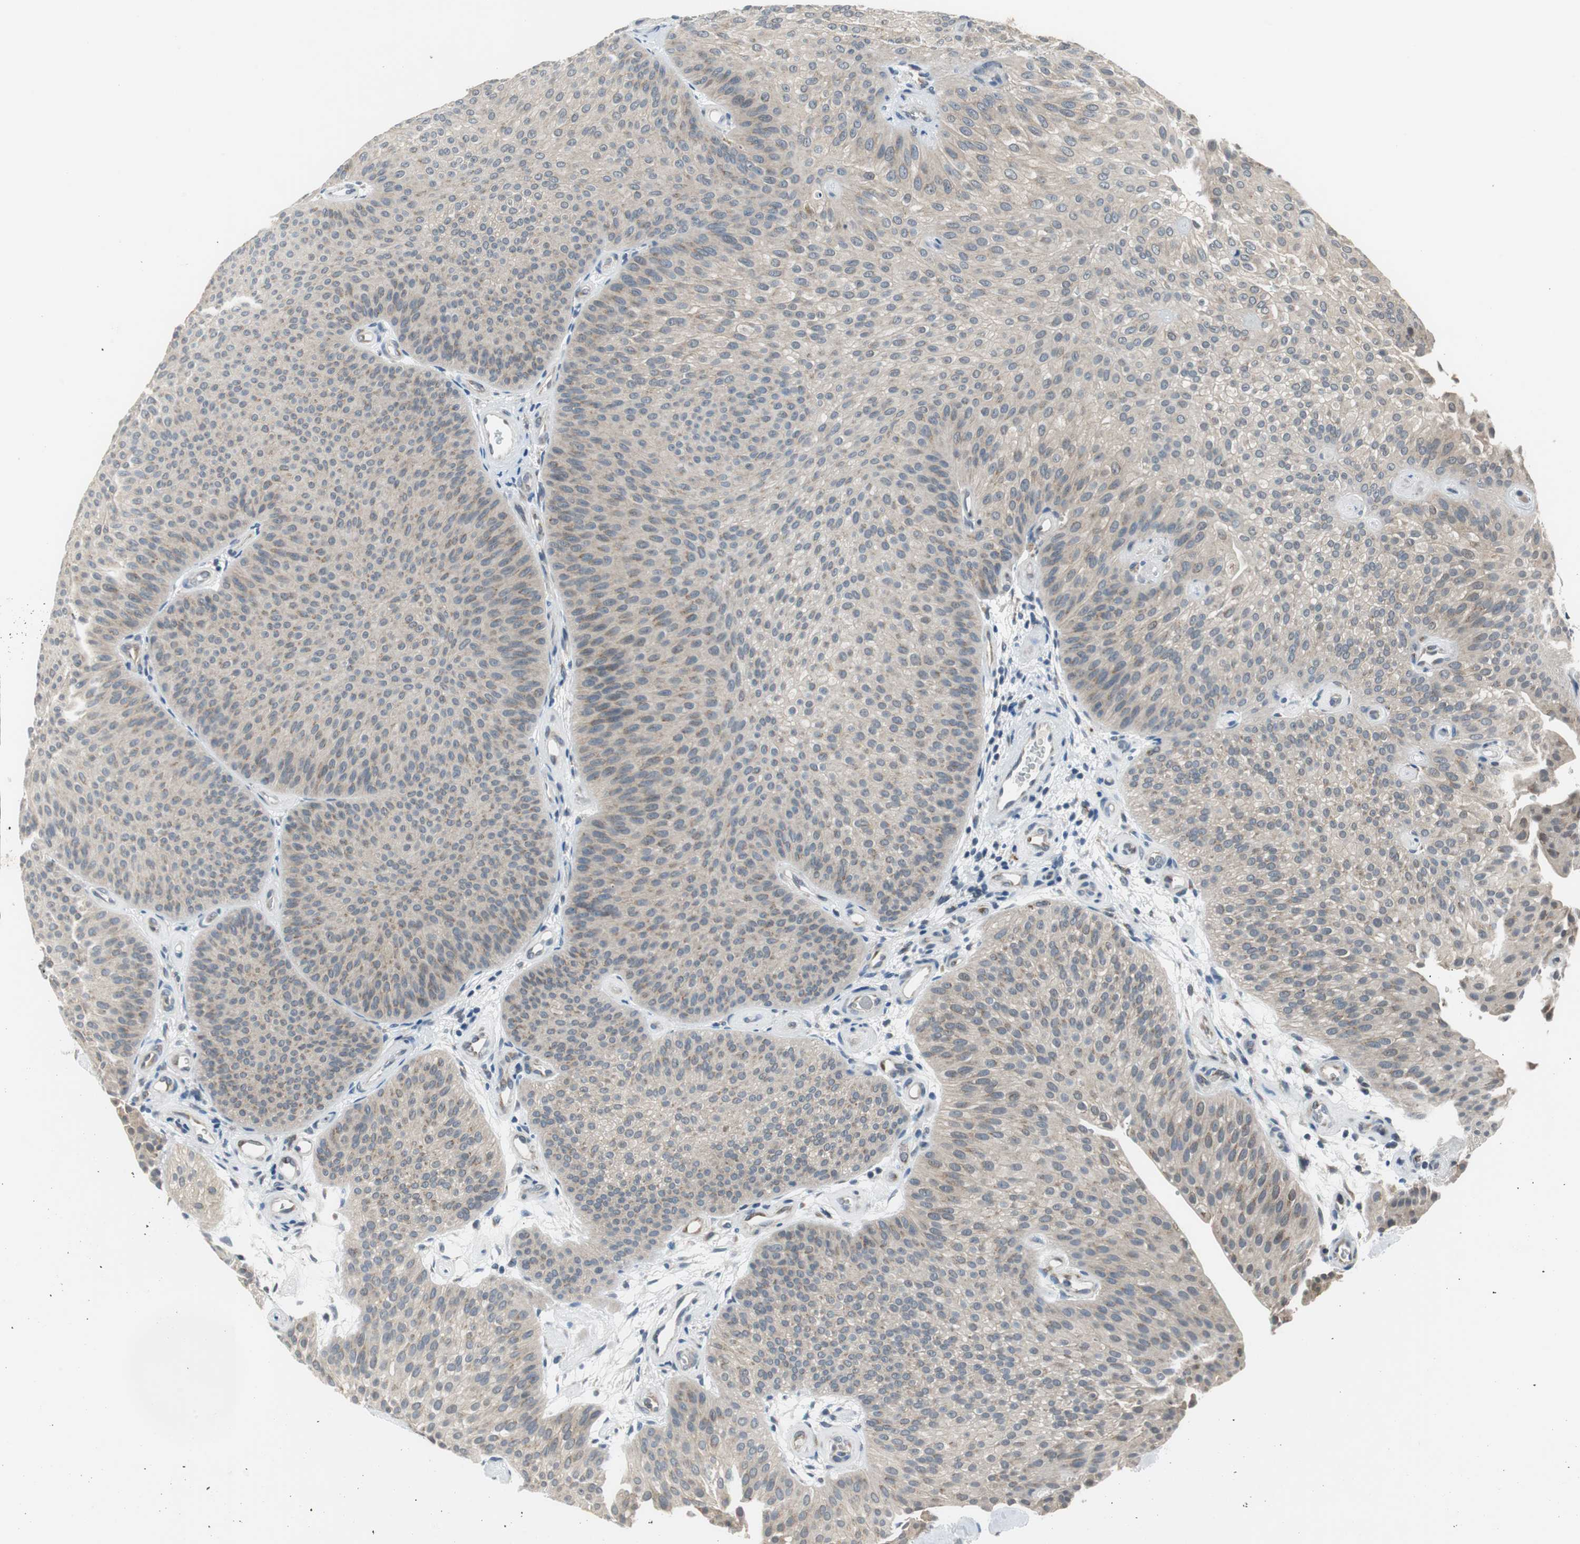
{"staining": {"intensity": "weak", "quantity": ">75%", "location": "cytoplasmic/membranous"}, "tissue": "urothelial cancer", "cell_type": "Tumor cells", "image_type": "cancer", "snomed": [{"axis": "morphology", "description": "Urothelial carcinoma, Low grade"}, {"axis": "topography", "description": "Urinary bladder"}], "caption": "Protein staining of urothelial carcinoma (low-grade) tissue displays weak cytoplasmic/membranous staining in approximately >75% of tumor cells. (brown staining indicates protein expression, while blue staining denotes nuclei).", "gene": "PLAA", "patient": {"sex": "female", "age": 60}}